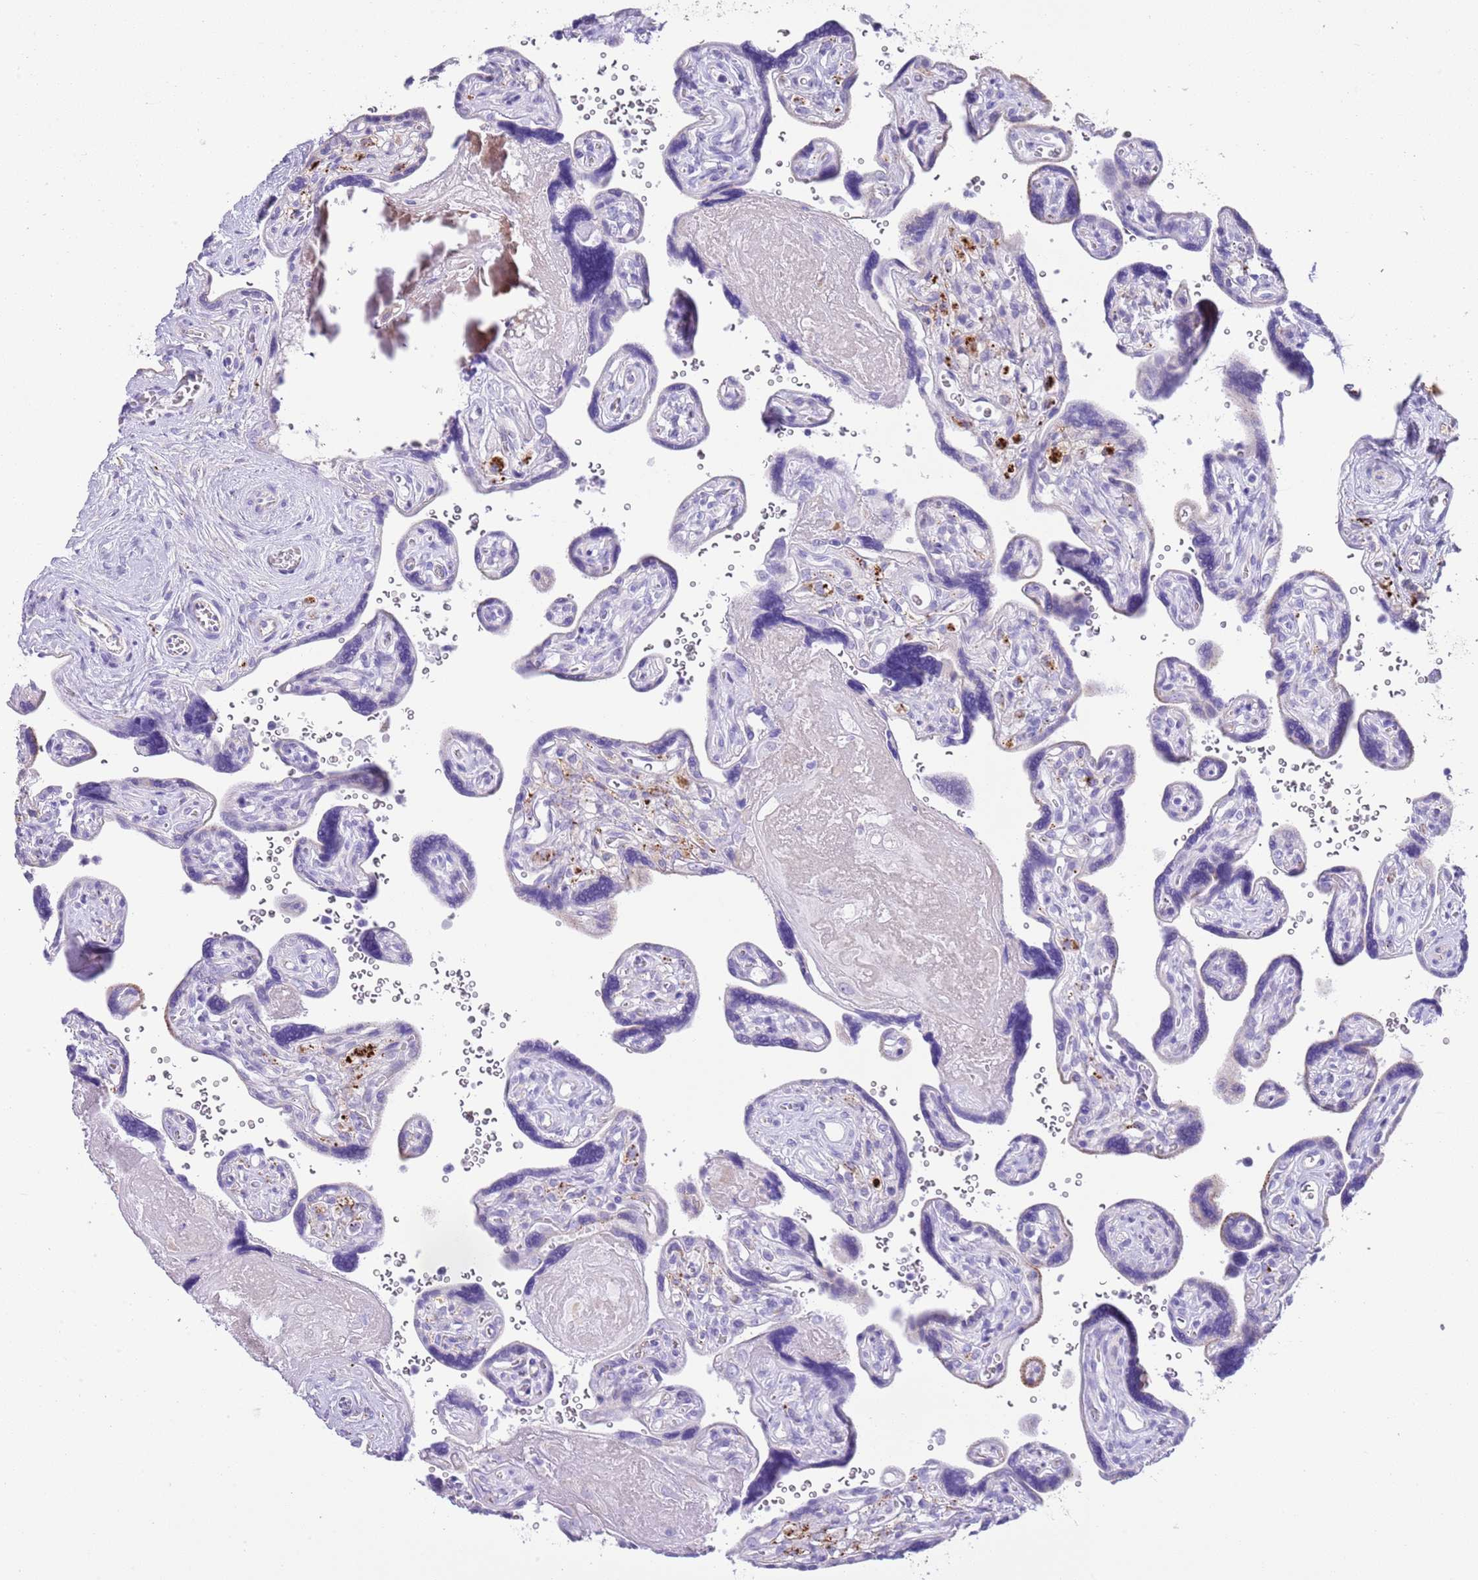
{"staining": {"intensity": "strong", "quantity": "<25%", "location": "cytoplasmic/membranous"}, "tissue": "placenta", "cell_type": "Trophoblastic cells", "image_type": "normal", "snomed": [{"axis": "morphology", "description": "Normal tissue, NOS"}, {"axis": "topography", "description": "Placenta"}], "caption": "Immunohistochemistry staining of benign placenta, which demonstrates medium levels of strong cytoplasmic/membranous staining in about <25% of trophoblastic cells indicating strong cytoplasmic/membranous protein expression. The staining was performed using DAB (brown) for protein detection and nuclei were counterstained in hematoxylin (blue).", "gene": "ABHD17C", "patient": {"sex": "female", "age": 39}}